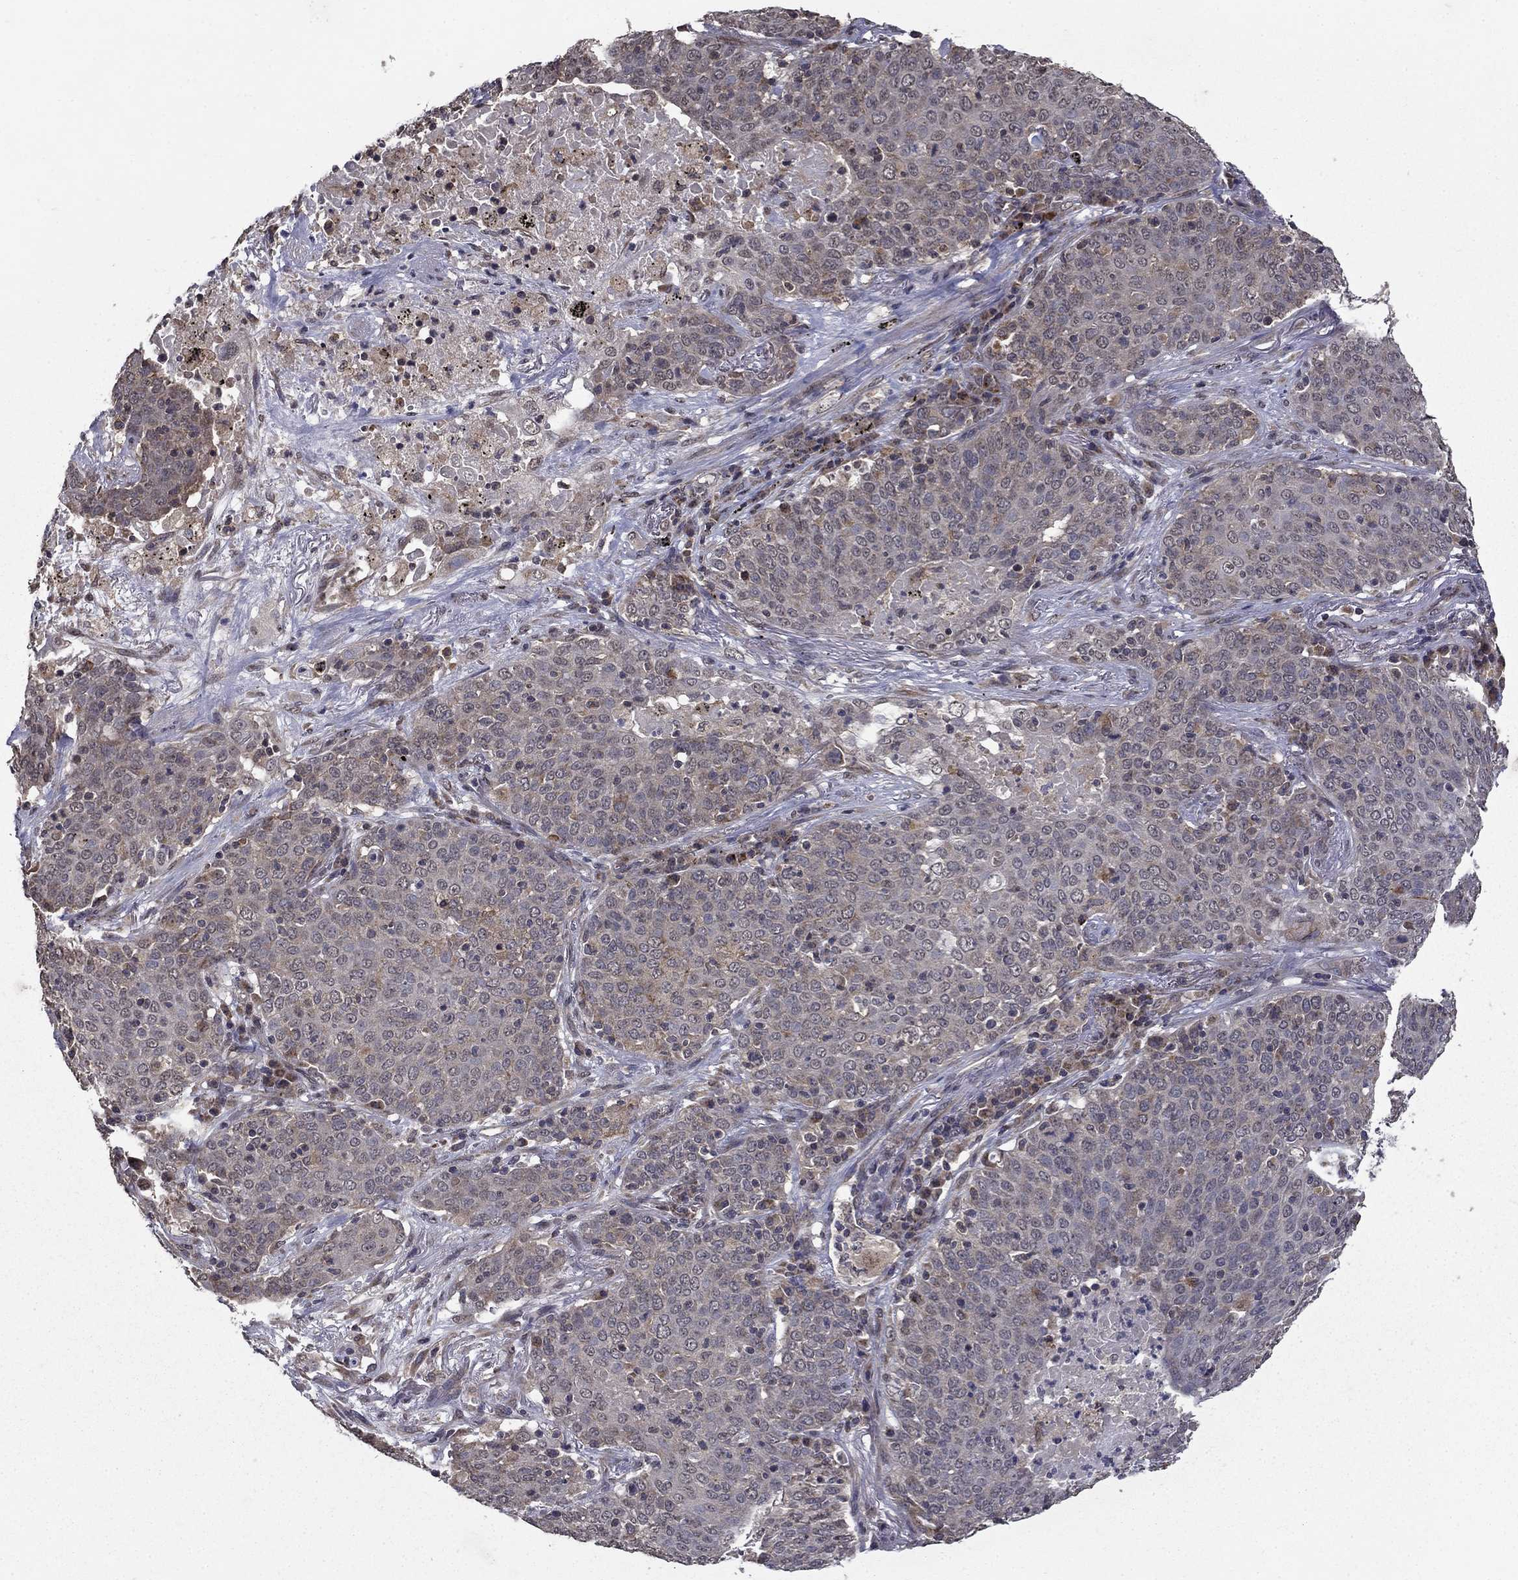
{"staining": {"intensity": "negative", "quantity": "none", "location": "none"}, "tissue": "lung cancer", "cell_type": "Tumor cells", "image_type": "cancer", "snomed": [{"axis": "morphology", "description": "Squamous cell carcinoma, NOS"}, {"axis": "topography", "description": "Lung"}], "caption": "Immunohistochemical staining of lung squamous cell carcinoma exhibits no significant staining in tumor cells.", "gene": "SLC2A13", "patient": {"sex": "male", "age": 82}}